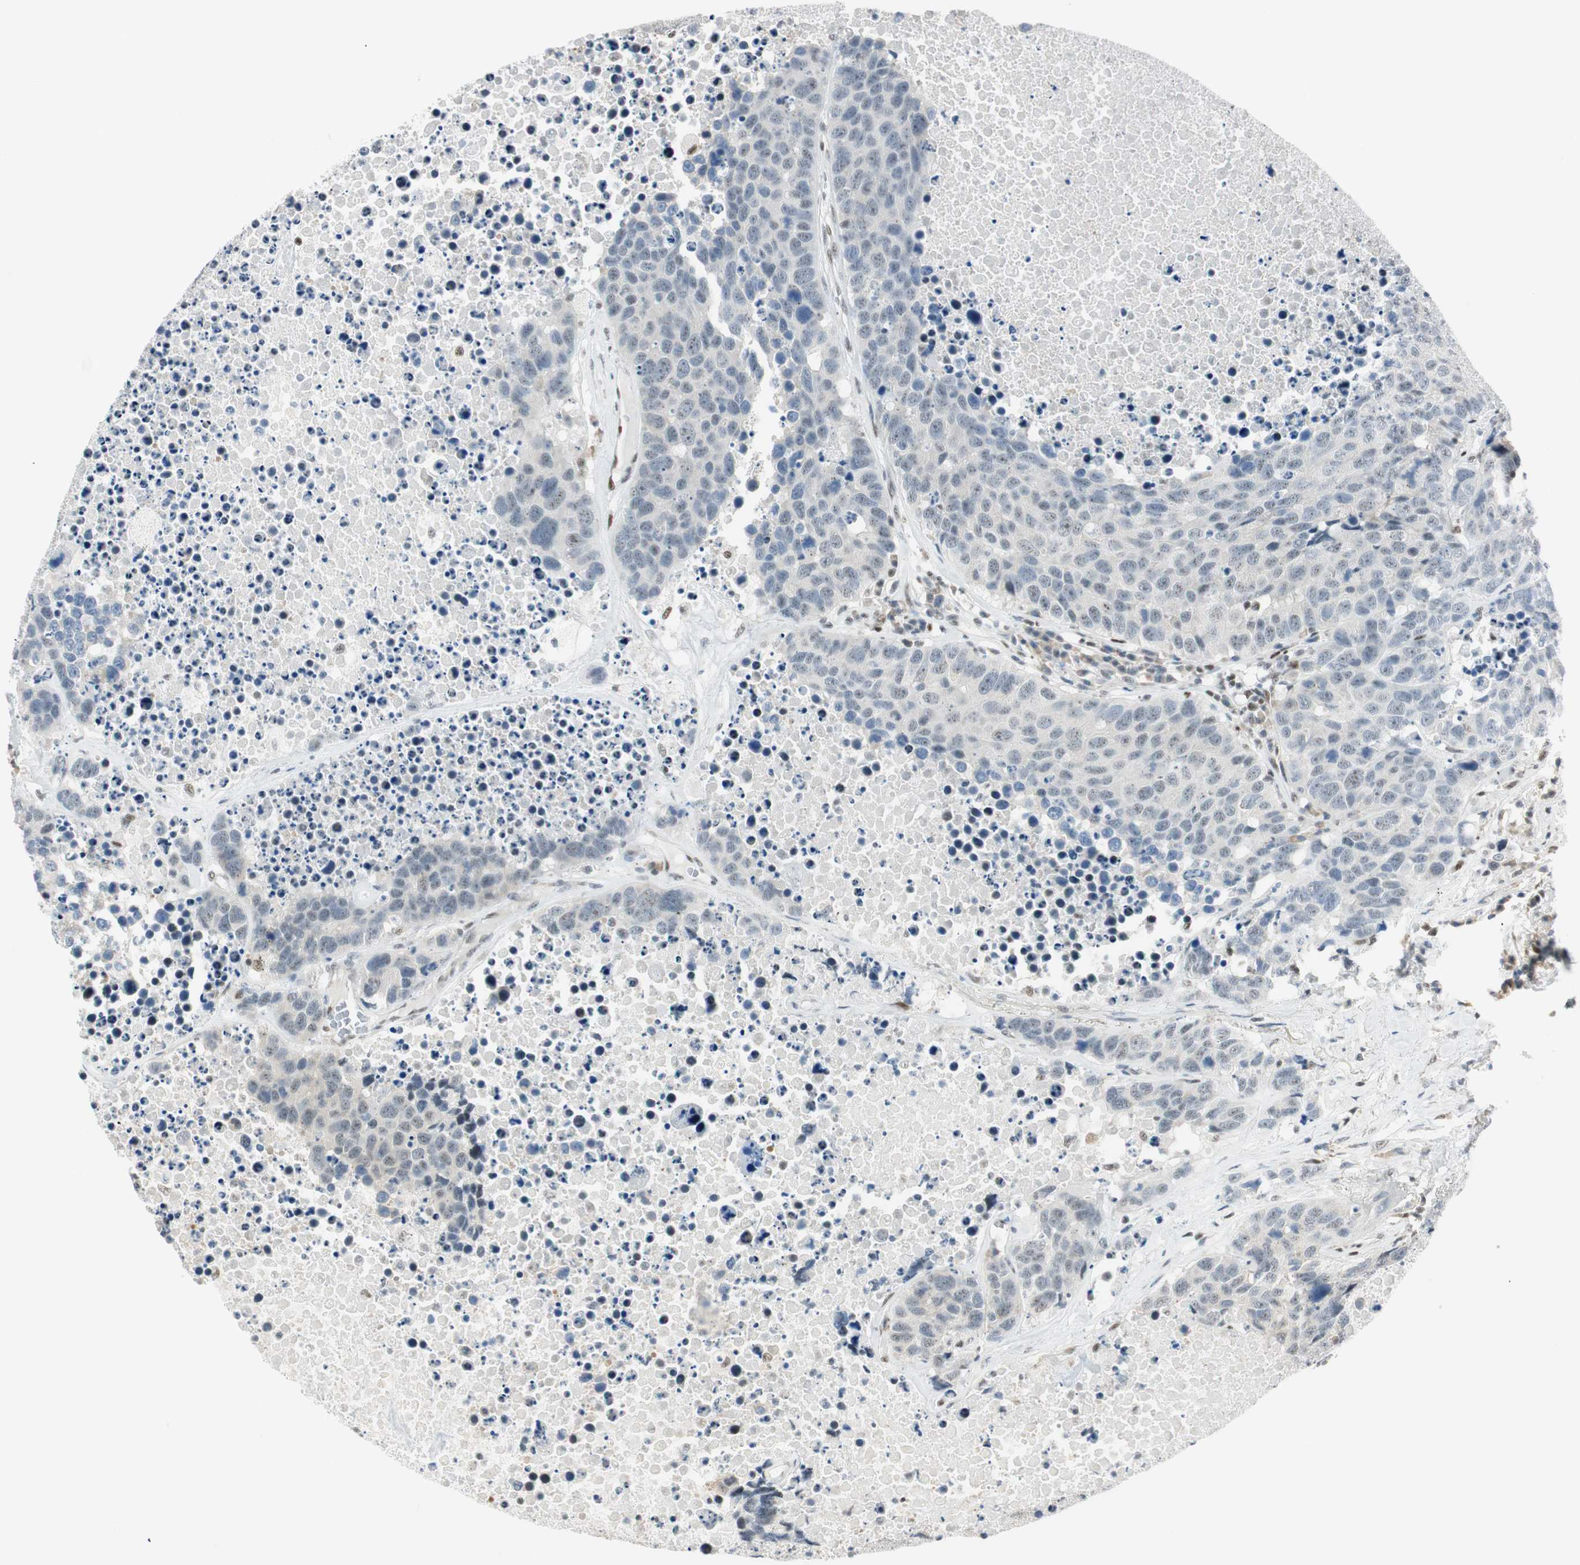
{"staining": {"intensity": "negative", "quantity": "none", "location": "none"}, "tissue": "carcinoid", "cell_type": "Tumor cells", "image_type": "cancer", "snomed": [{"axis": "morphology", "description": "Carcinoid, malignant, NOS"}, {"axis": "topography", "description": "Lung"}], "caption": "Immunohistochemistry photomicrograph of neoplastic tissue: human carcinoid stained with DAB reveals no significant protein positivity in tumor cells.", "gene": "MSX2", "patient": {"sex": "male", "age": 60}}